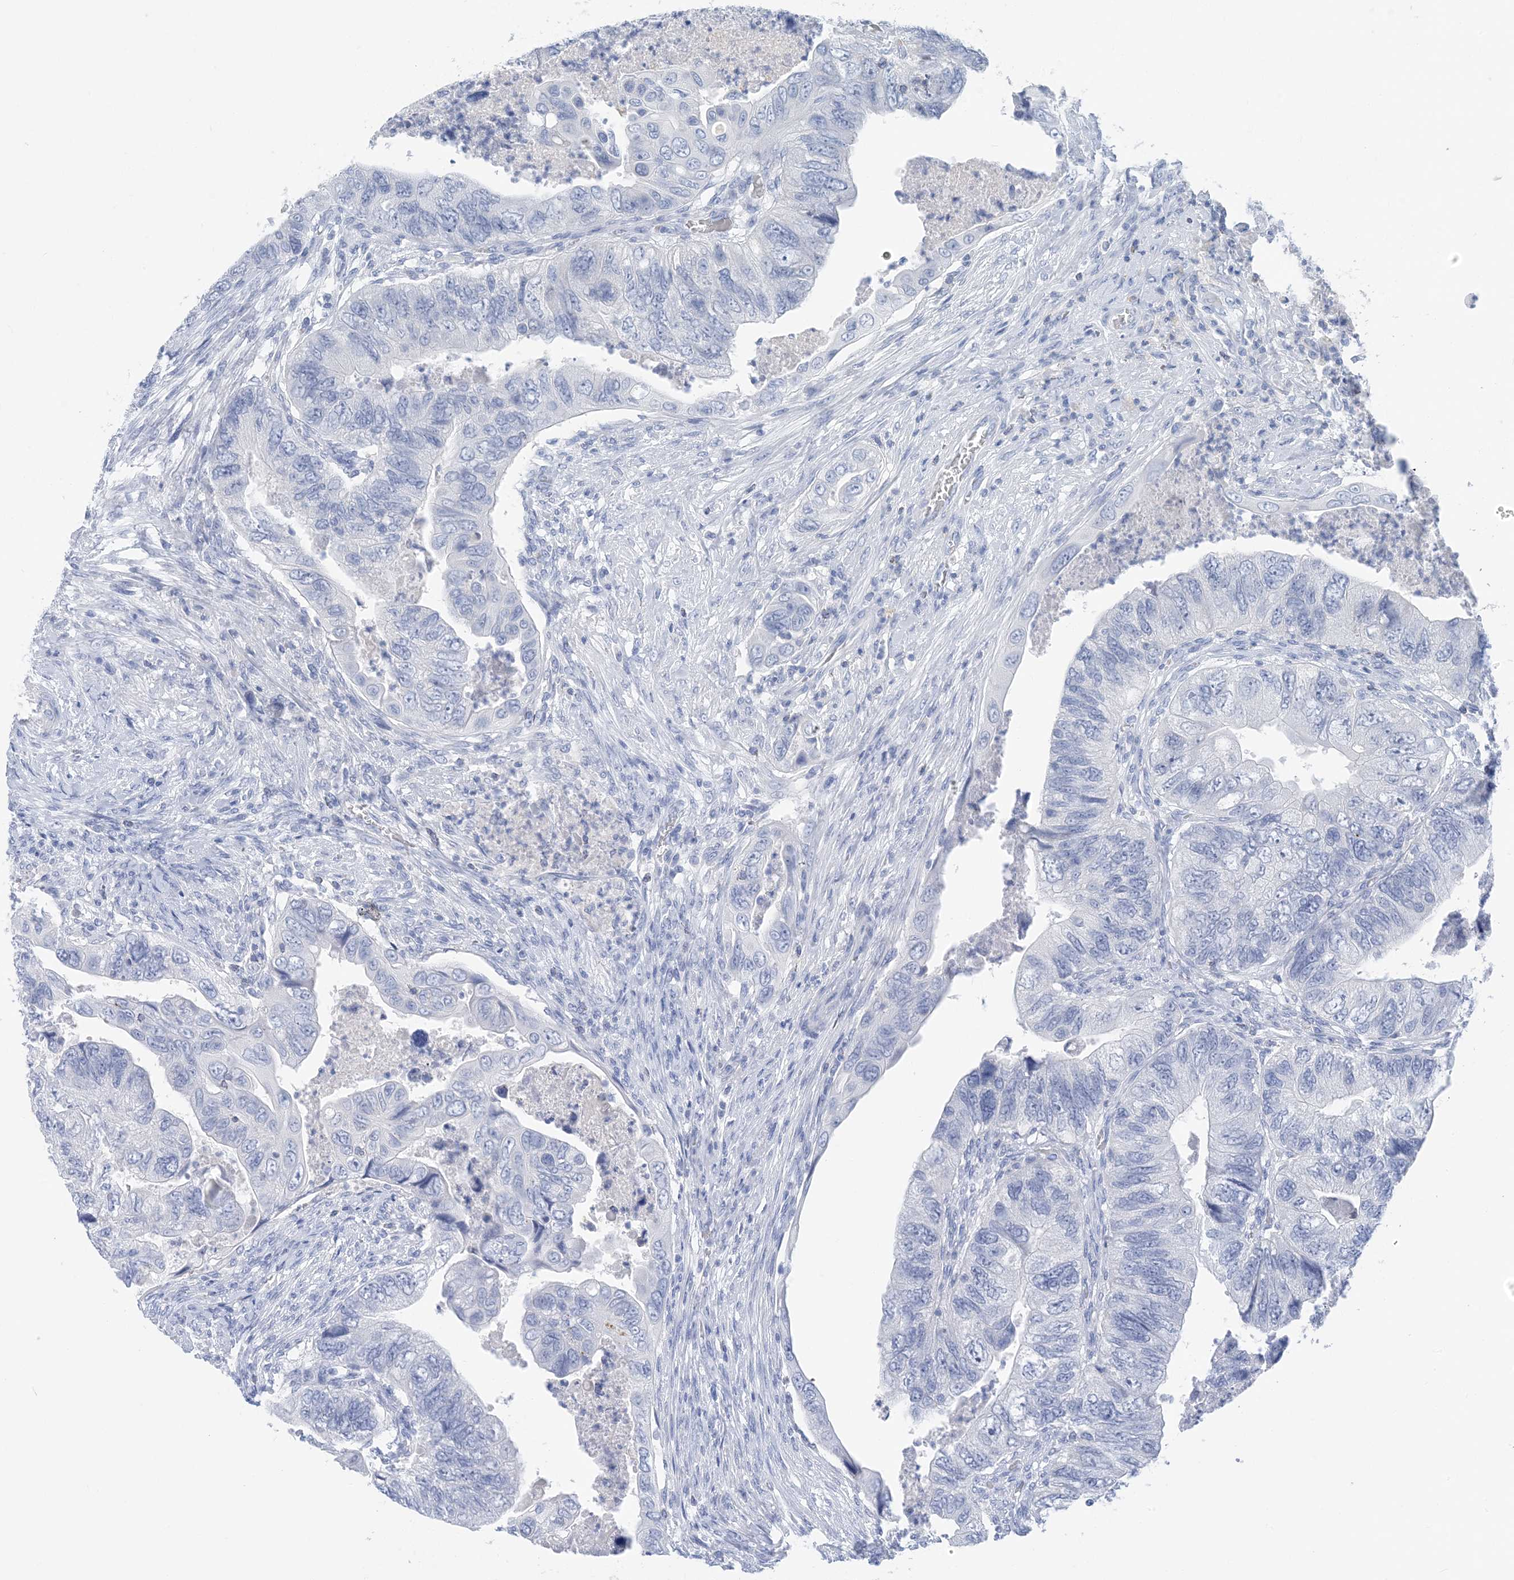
{"staining": {"intensity": "negative", "quantity": "none", "location": "none"}, "tissue": "colorectal cancer", "cell_type": "Tumor cells", "image_type": "cancer", "snomed": [{"axis": "morphology", "description": "Adenocarcinoma, NOS"}, {"axis": "topography", "description": "Rectum"}], "caption": "Immunohistochemical staining of colorectal cancer (adenocarcinoma) exhibits no significant expression in tumor cells.", "gene": "SH3YL1", "patient": {"sex": "male", "age": 63}}